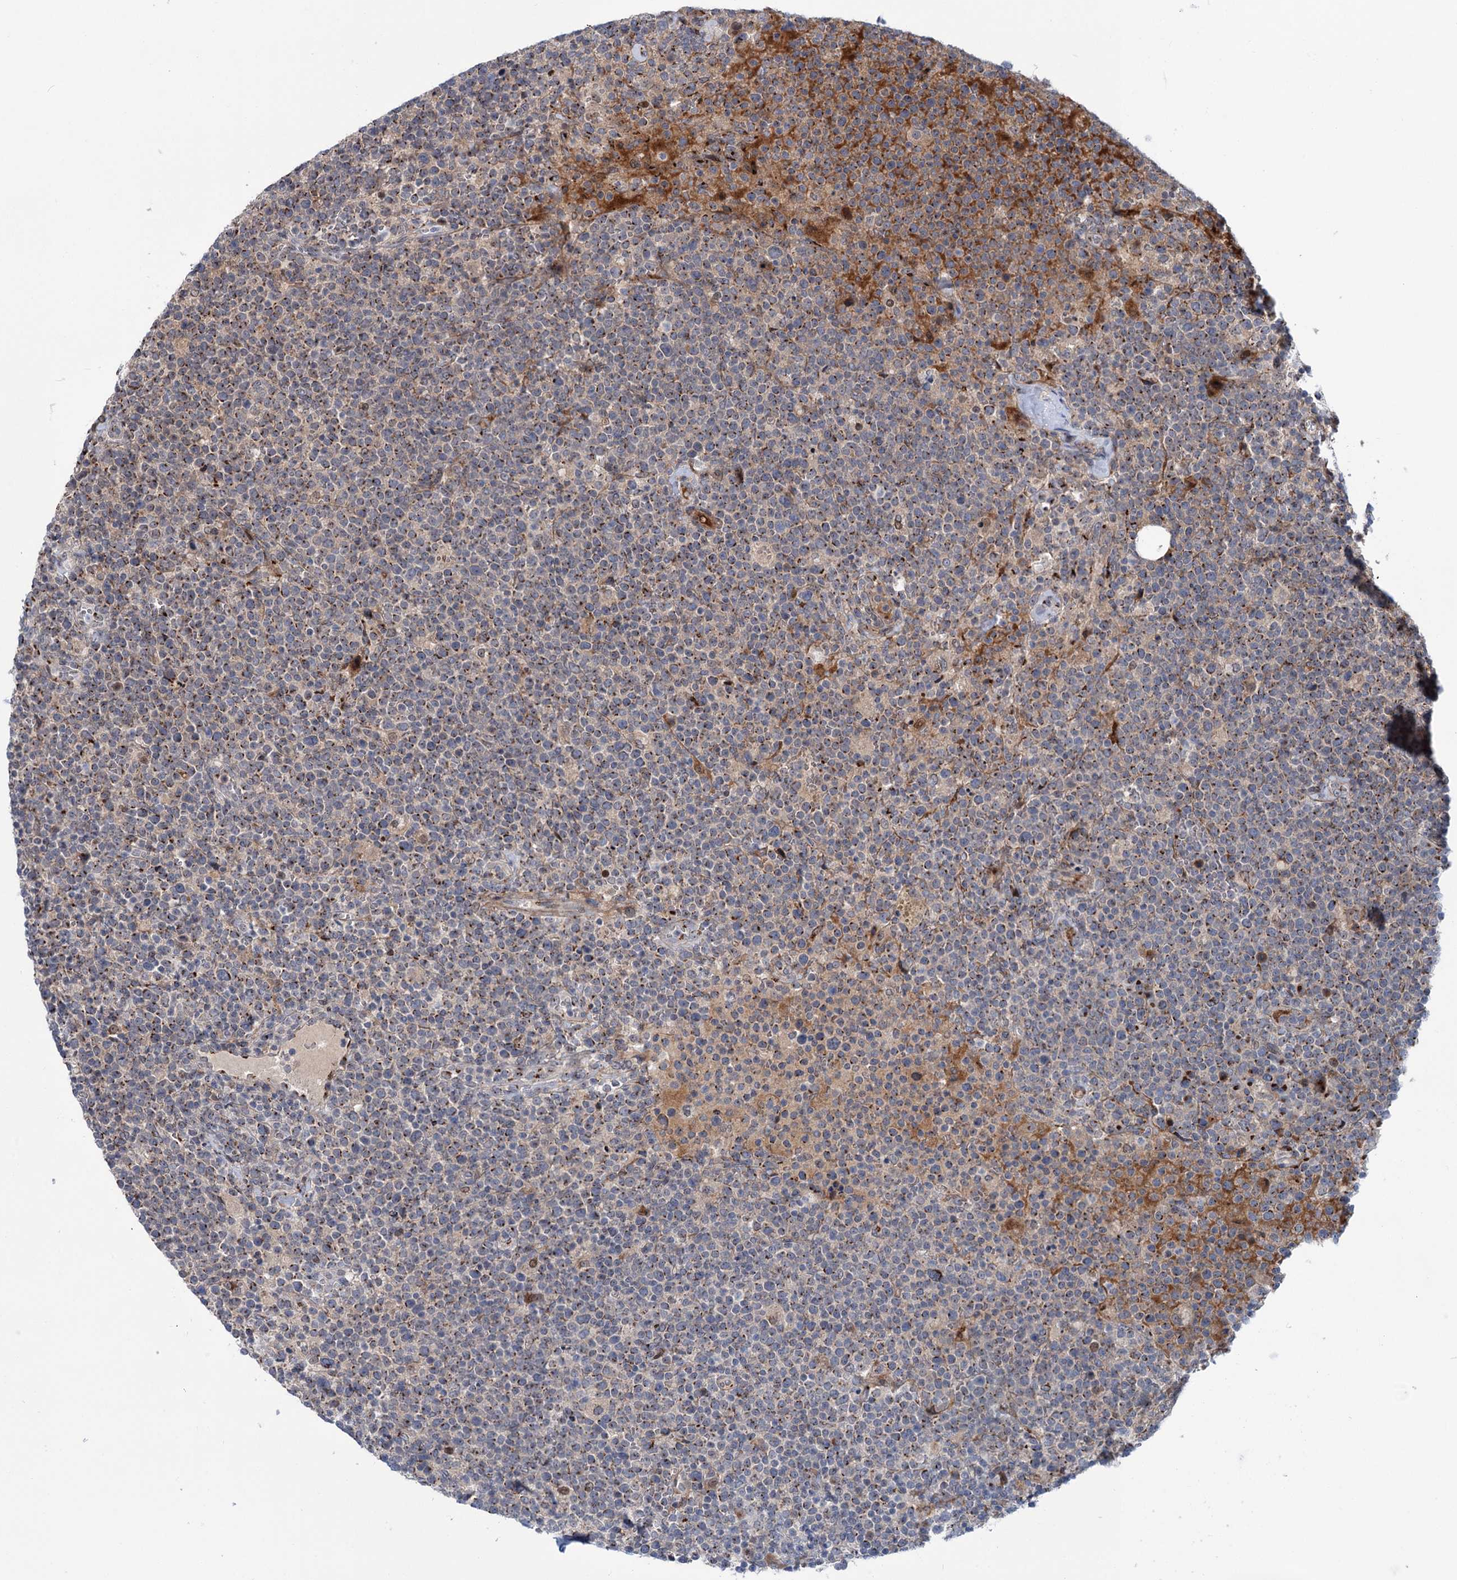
{"staining": {"intensity": "strong", "quantity": ">75%", "location": "cytoplasmic/membranous"}, "tissue": "lymphoma", "cell_type": "Tumor cells", "image_type": "cancer", "snomed": [{"axis": "morphology", "description": "Malignant lymphoma, non-Hodgkin's type, High grade"}, {"axis": "topography", "description": "Lymph node"}], "caption": "High-power microscopy captured an immunohistochemistry micrograph of high-grade malignant lymphoma, non-Hodgkin's type, revealing strong cytoplasmic/membranous staining in about >75% of tumor cells.", "gene": "ELP4", "patient": {"sex": "male", "age": 61}}